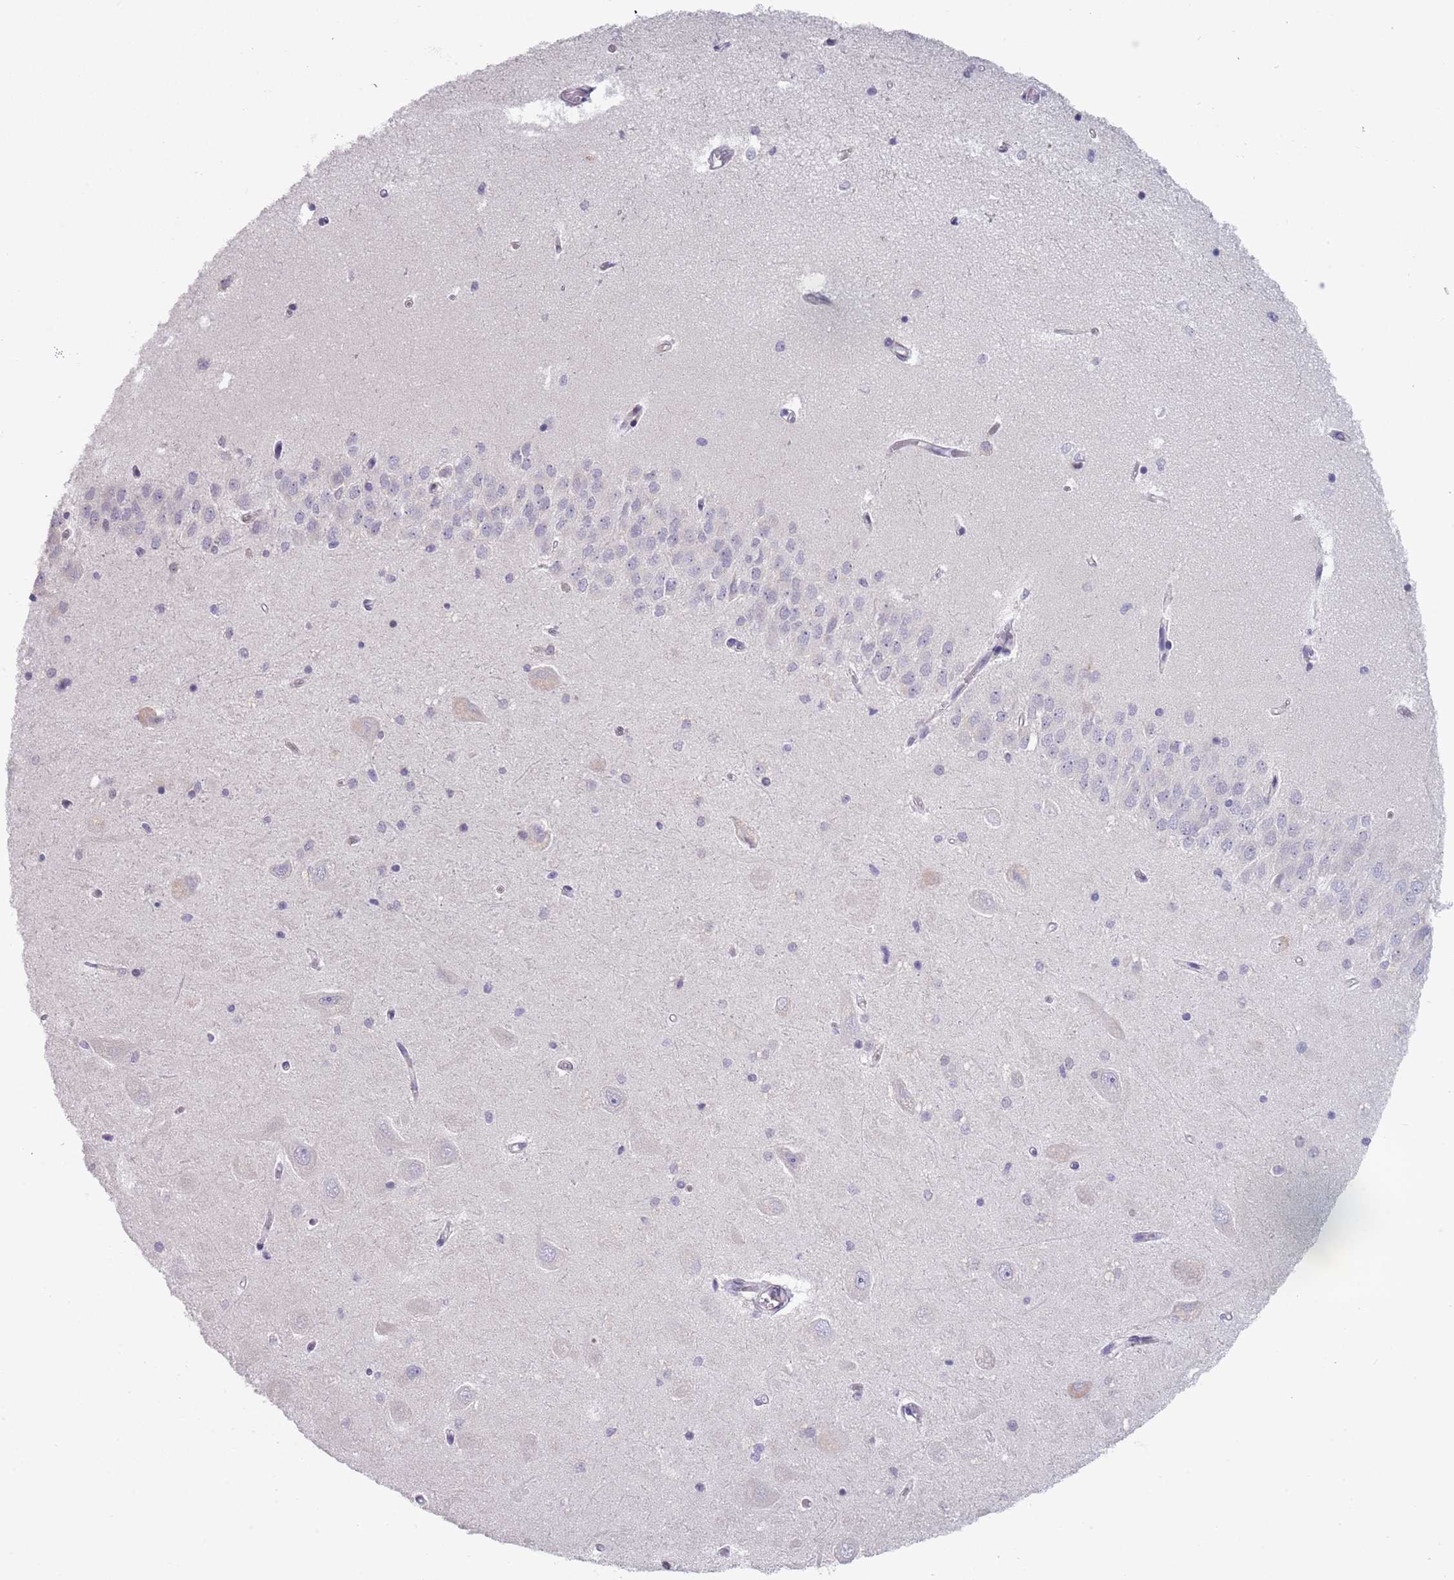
{"staining": {"intensity": "negative", "quantity": "none", "location": "none"}, "tissue": "hippocampus", "cell_type": "Glial cells", "image_type": "normal", "snomed": [{"axis": "morphology", "description": "Normal tissue, NOS"}, {"axis": "topography", "description": "Hippocampus"}], "caption": "Immunohistochemistry histopathology image of benign human hippocampus stained for a protein (brown), which displays no positivity in glial cells.", "gene": "ENSG00000271254", "patient": {"sex": "male", "age": 45}}